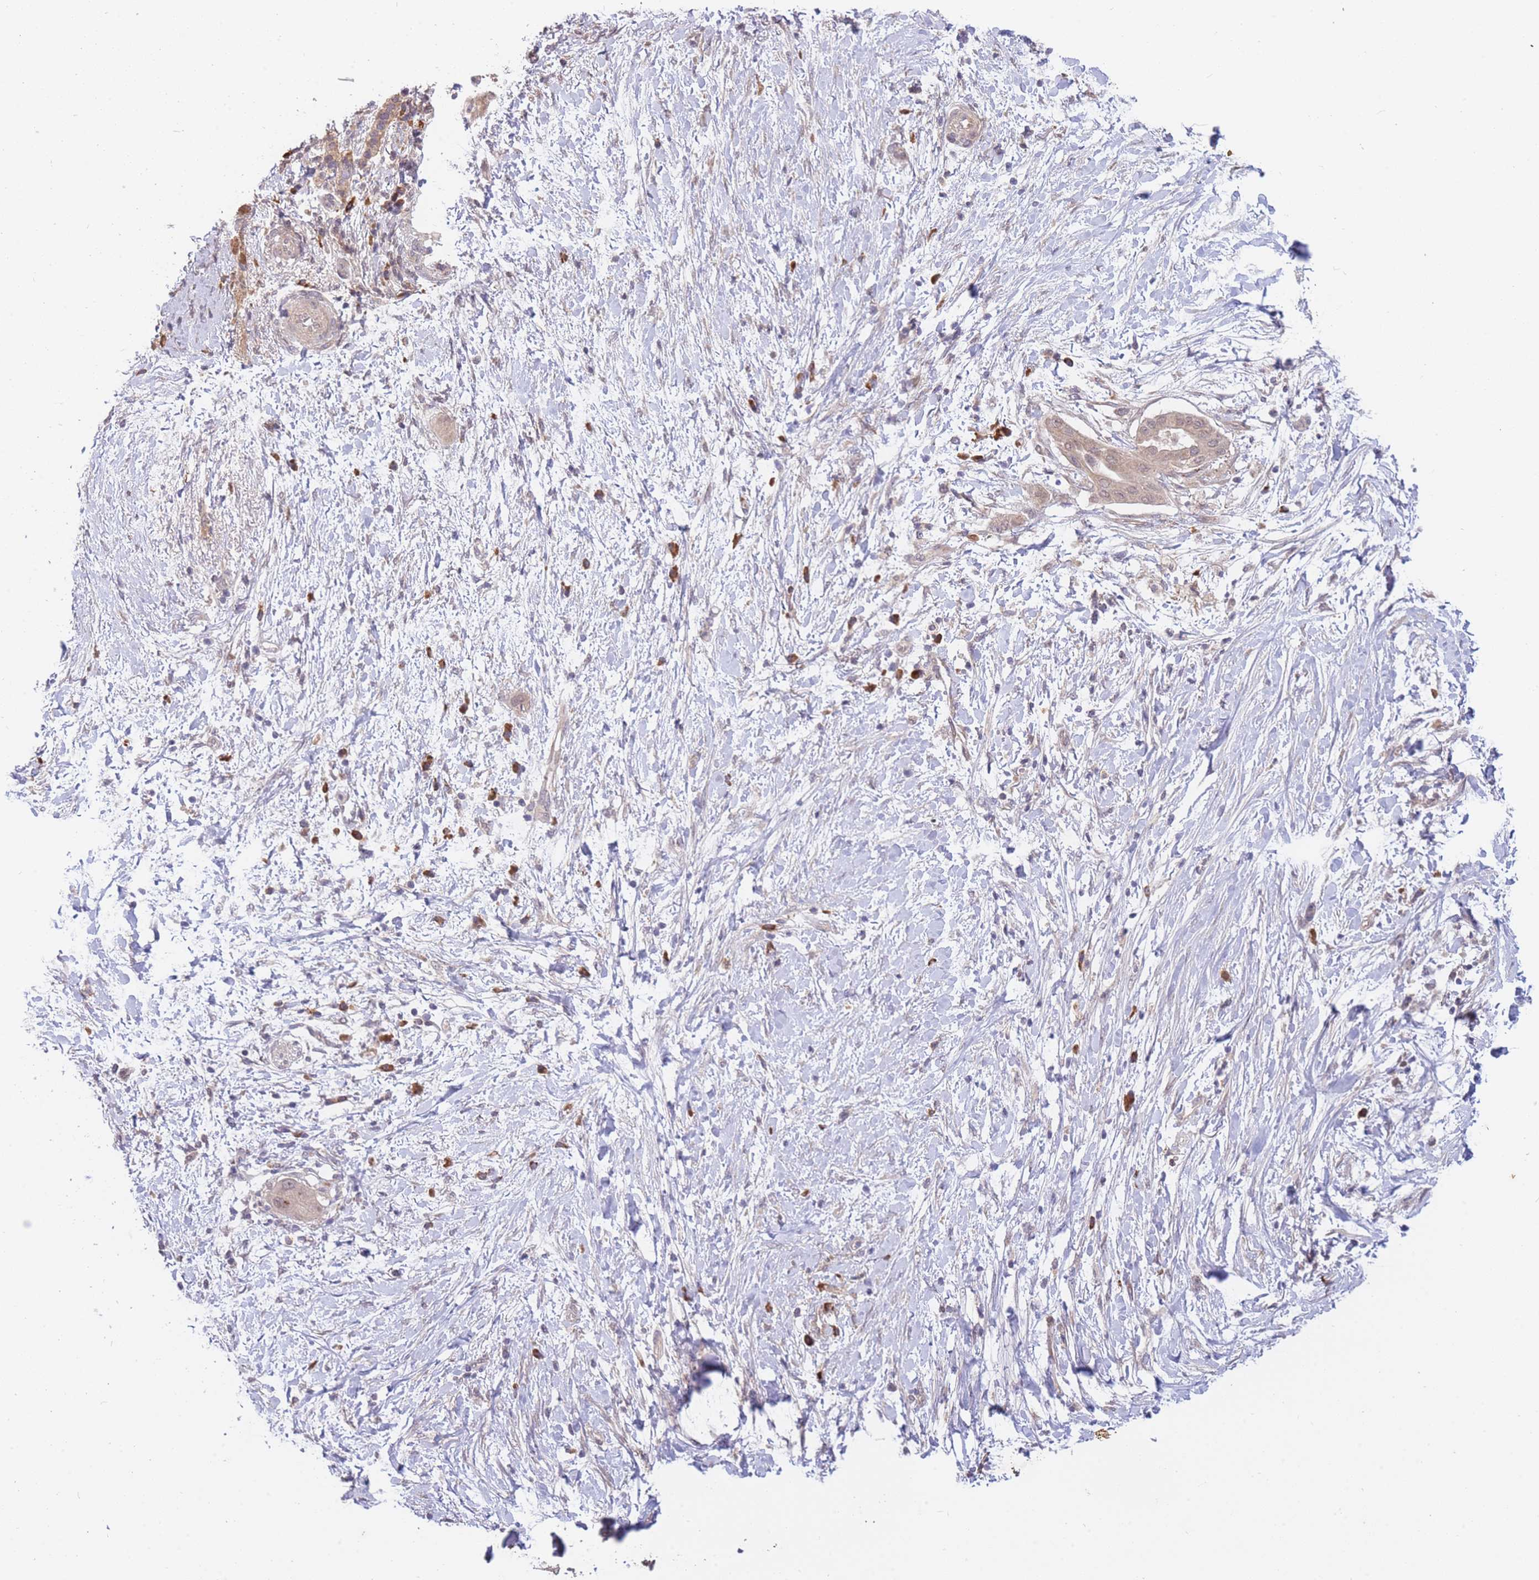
{"staining": {"intensity": "weak", "quantity": ">75%", "location": "cytoplasmic/membranous"}, "tissue": "pancreatic cancer", "cell_type": "Tumor cells", "image_type": "cancer", "snomed": [{"axis": "morphology", "description": "Adenocarcinoma, NOS"}, {"axis": "topography", "description": "Pancreas"}], "caption": "Immunohistochemistry of human pancreatic cancer (adenocarcinoma) demonstrates low levels of weak cytoplasmic/membranous staining in approximately >75% of tumor cells.", "gene": "SMC6", "patient": {"sex": "male", "age": 68}}